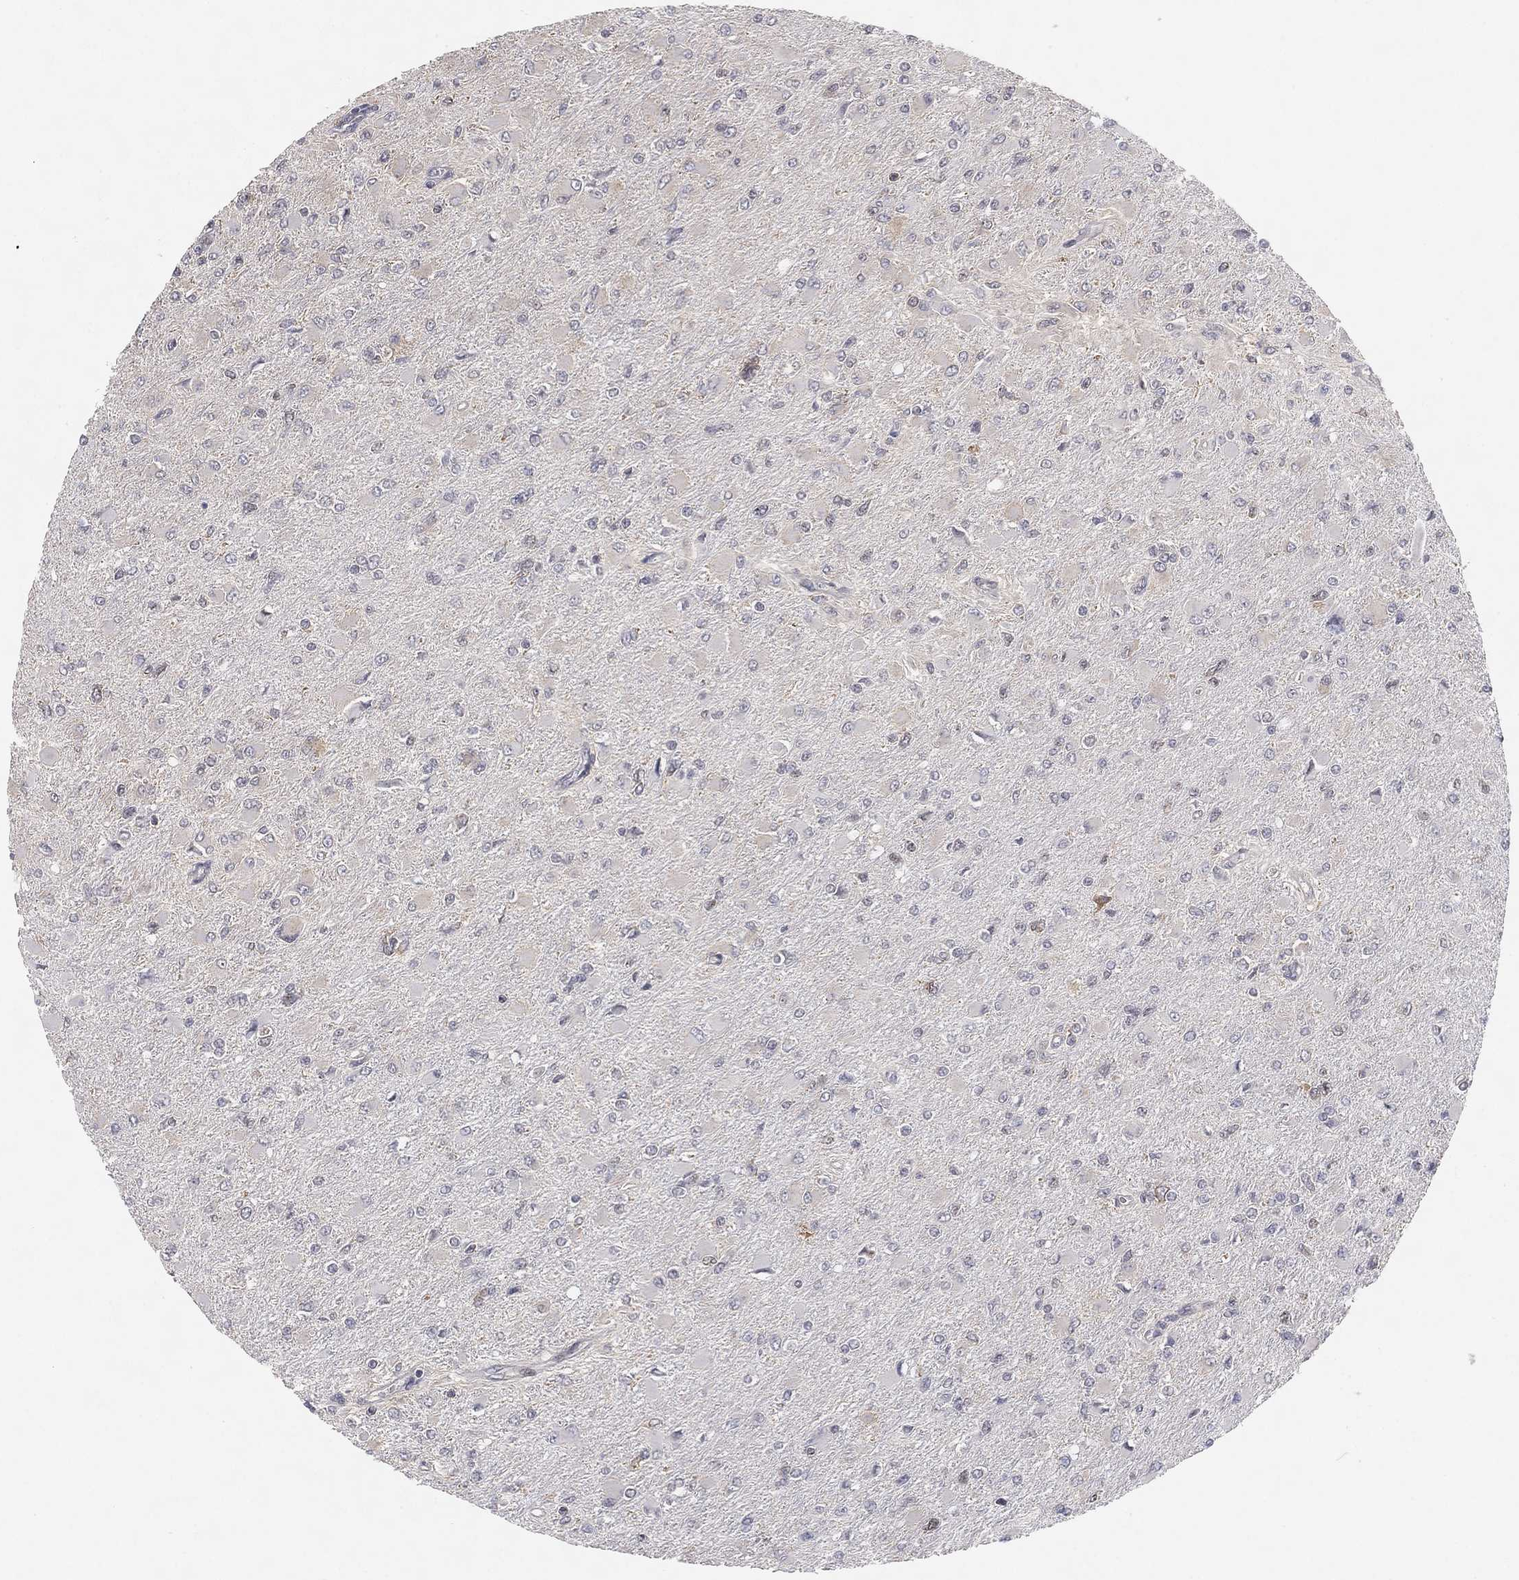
{"staining": {"intensity": "negative", "quantity": "none", "location": "none"}, "tissue": "glioma", "cell_type": "Tumor cells", "image_type": "cancer", "snomed": [{"axis": "morphology", "description": "Glioma, malignant, High grade"}, {"axis": "topography", "description": "Cerebral cortex"}], "caption": "High-grade glioma (malignant) was stained to show a protein in brown. There is no significant positivity in tumor cells.", "gene": "TMTC4", "patient": {"sex": "female", "age": 36}}